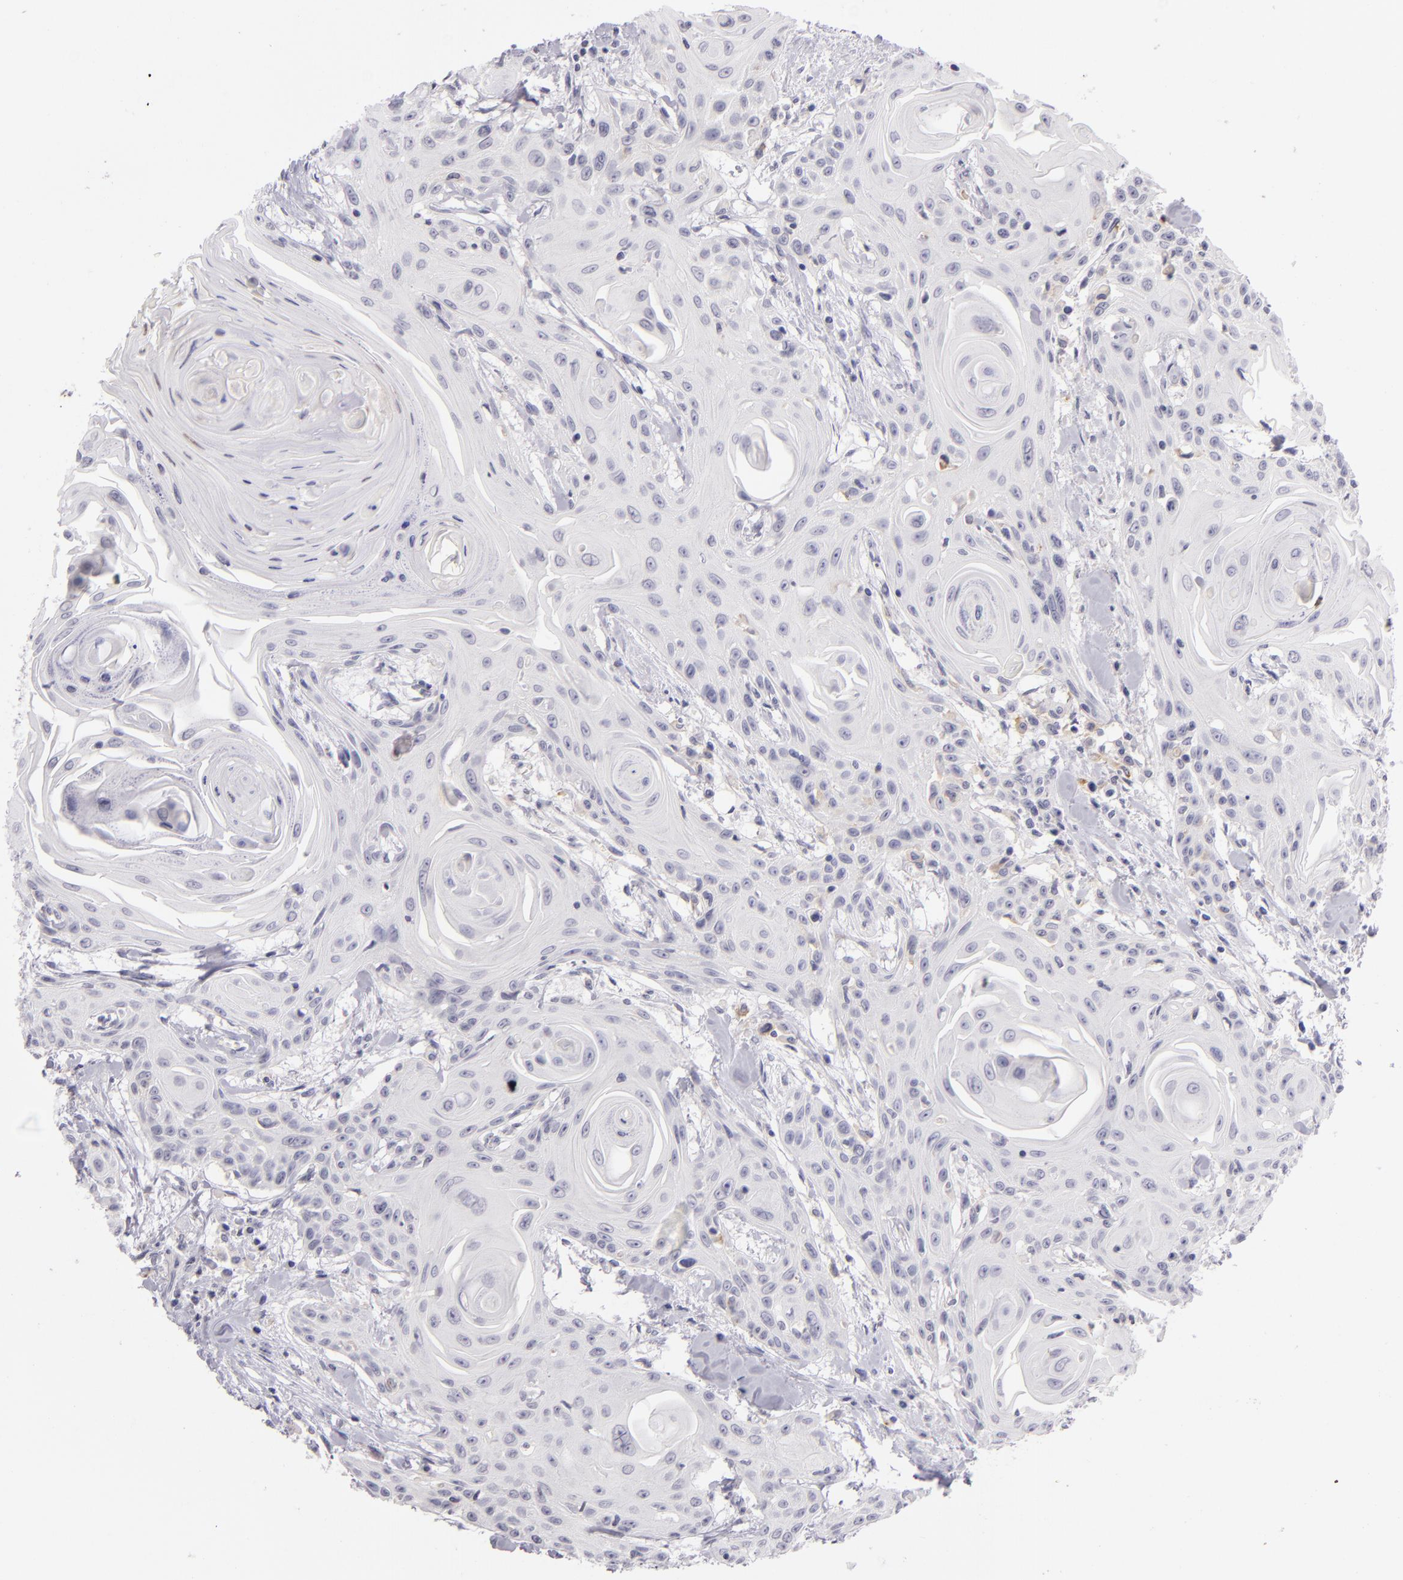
{"staining": {"intensity": "negative", "quantity": "none", "location": "none"}, "tissue": "head and neck cancer", "cell_type": "Tumor cells", "image_type": "cancer", "snomed": [{"axis": "morphology", "description": "Squamous cell carcinoma, NOS"}, {"axis": "morphology", "description": "Squamous cell carcinoma, metastatic, NOS"}, {"axis": "topography", "description": "Lymph node"}, {"axis": "topography", "description": "Salivary gland"}, {"axis": "topography", "description": "Head-Neck"}], "caption": "Tumor cells are negative for brown protein staining in head and neck metastatic squamous cell carcinoma. (Brightfield microscopy of DAB (3,3'-diaminobenzidine) immunohistochemistry at high magnification).", "gene": "CD40", "patient": {"sex": "female", "age": 74}}